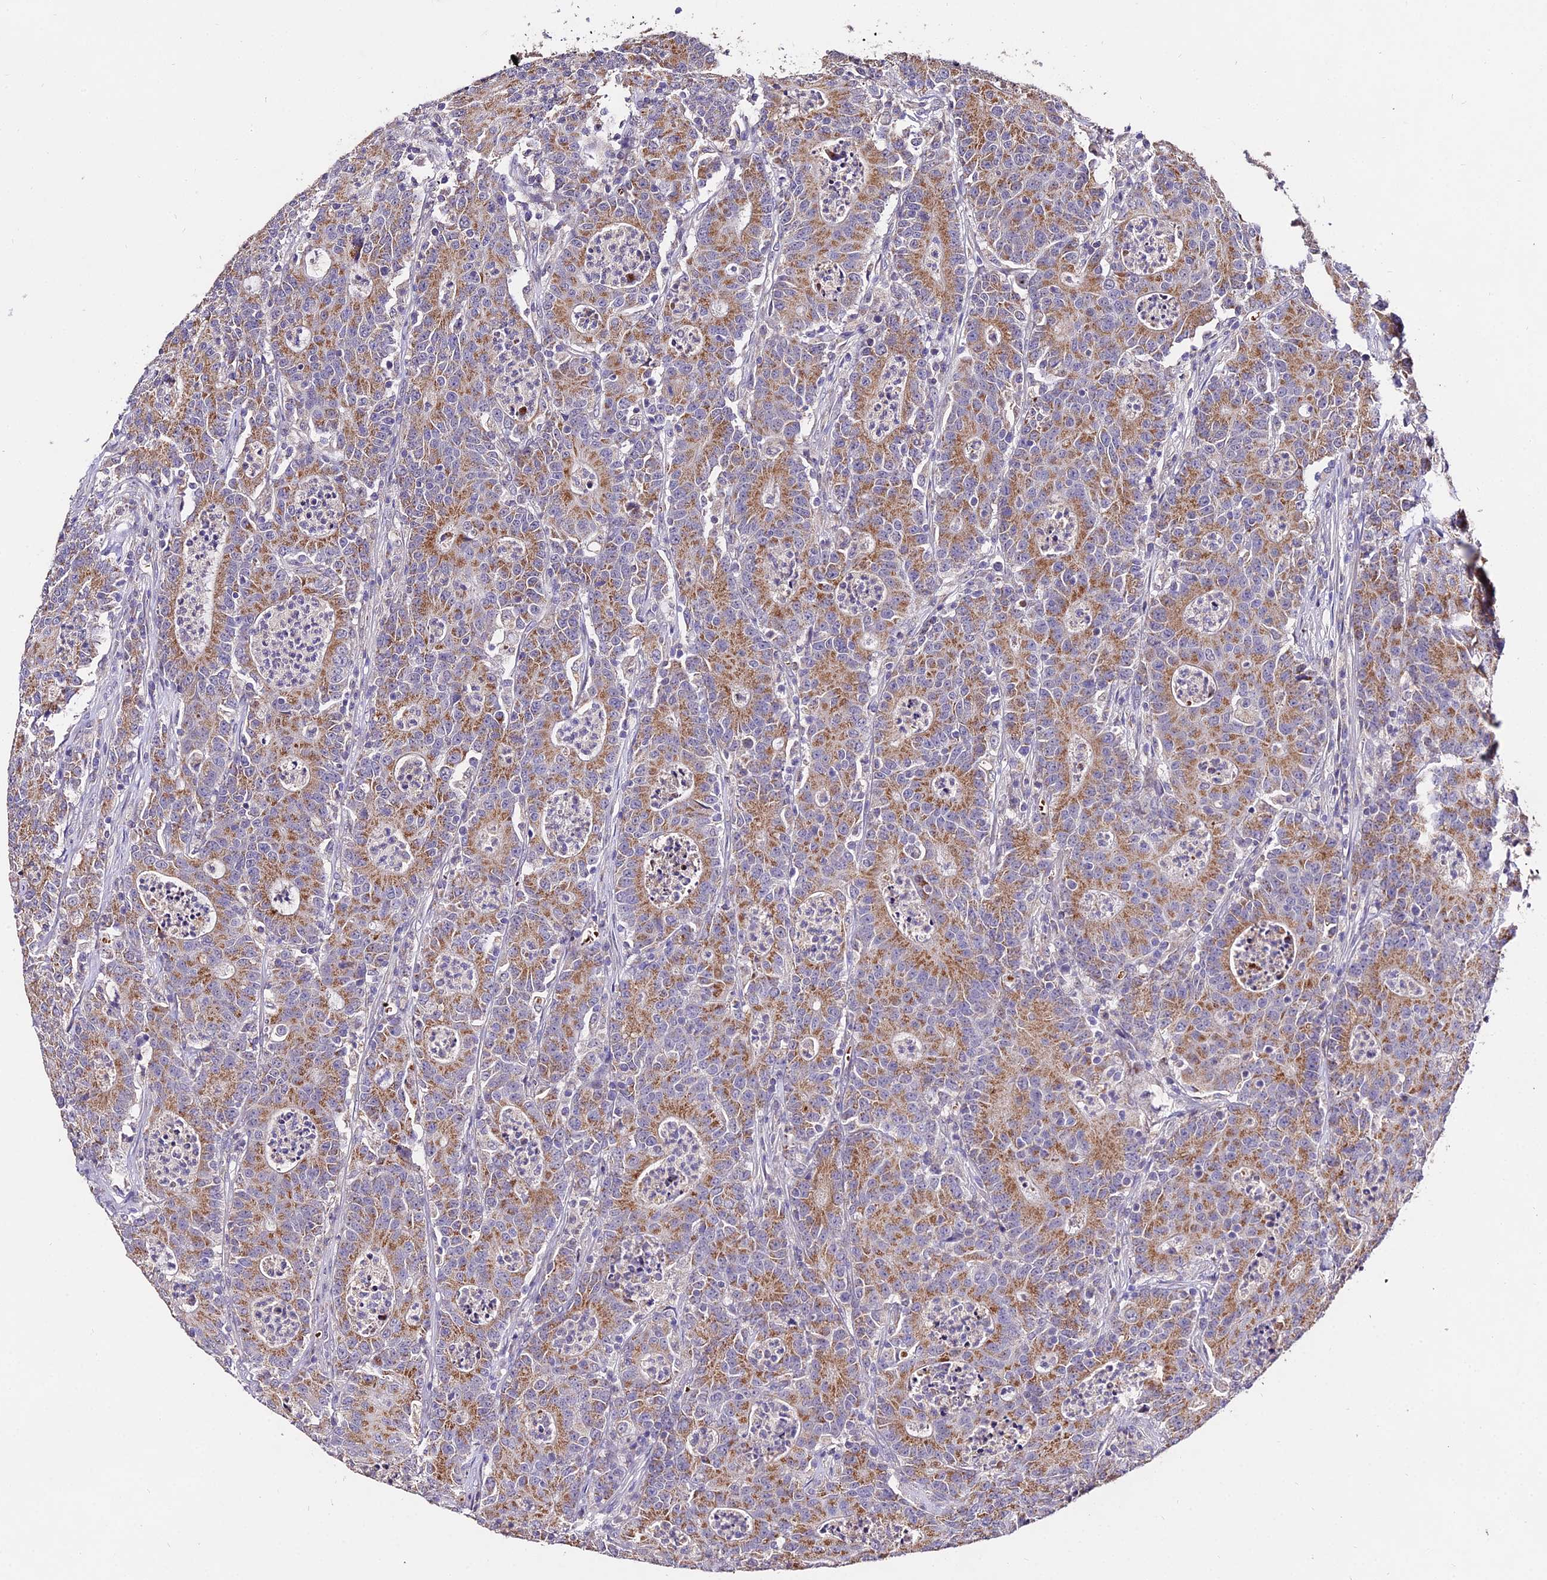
{"staining": {"intensity": "moderate", "quantity": ">75%", "location": "cytoplasmic/membranous"}, "tissue": "colorectal cancer", "cell_type": "Tumor cells", "image_type": "cancer", "snomed": [{"axis": "morphology", "description": "Adenocarcinoma, NOS"}, {"axis": "topography", "description": "Colon"}], "caption": "Protein expression analysis of human adenocarcinoma (colorectal) reveals moderate cytoplasmic/membranous expression in approximately >75% of tumor cells. (Stains: DAB (3,3'-diaminobenzidine) in brown, nuclei in blue, Microscopy: brightfield microscopy at high magnification).", "gene": "WDR5B", "patient": {"sex": "male", "age": 83}}